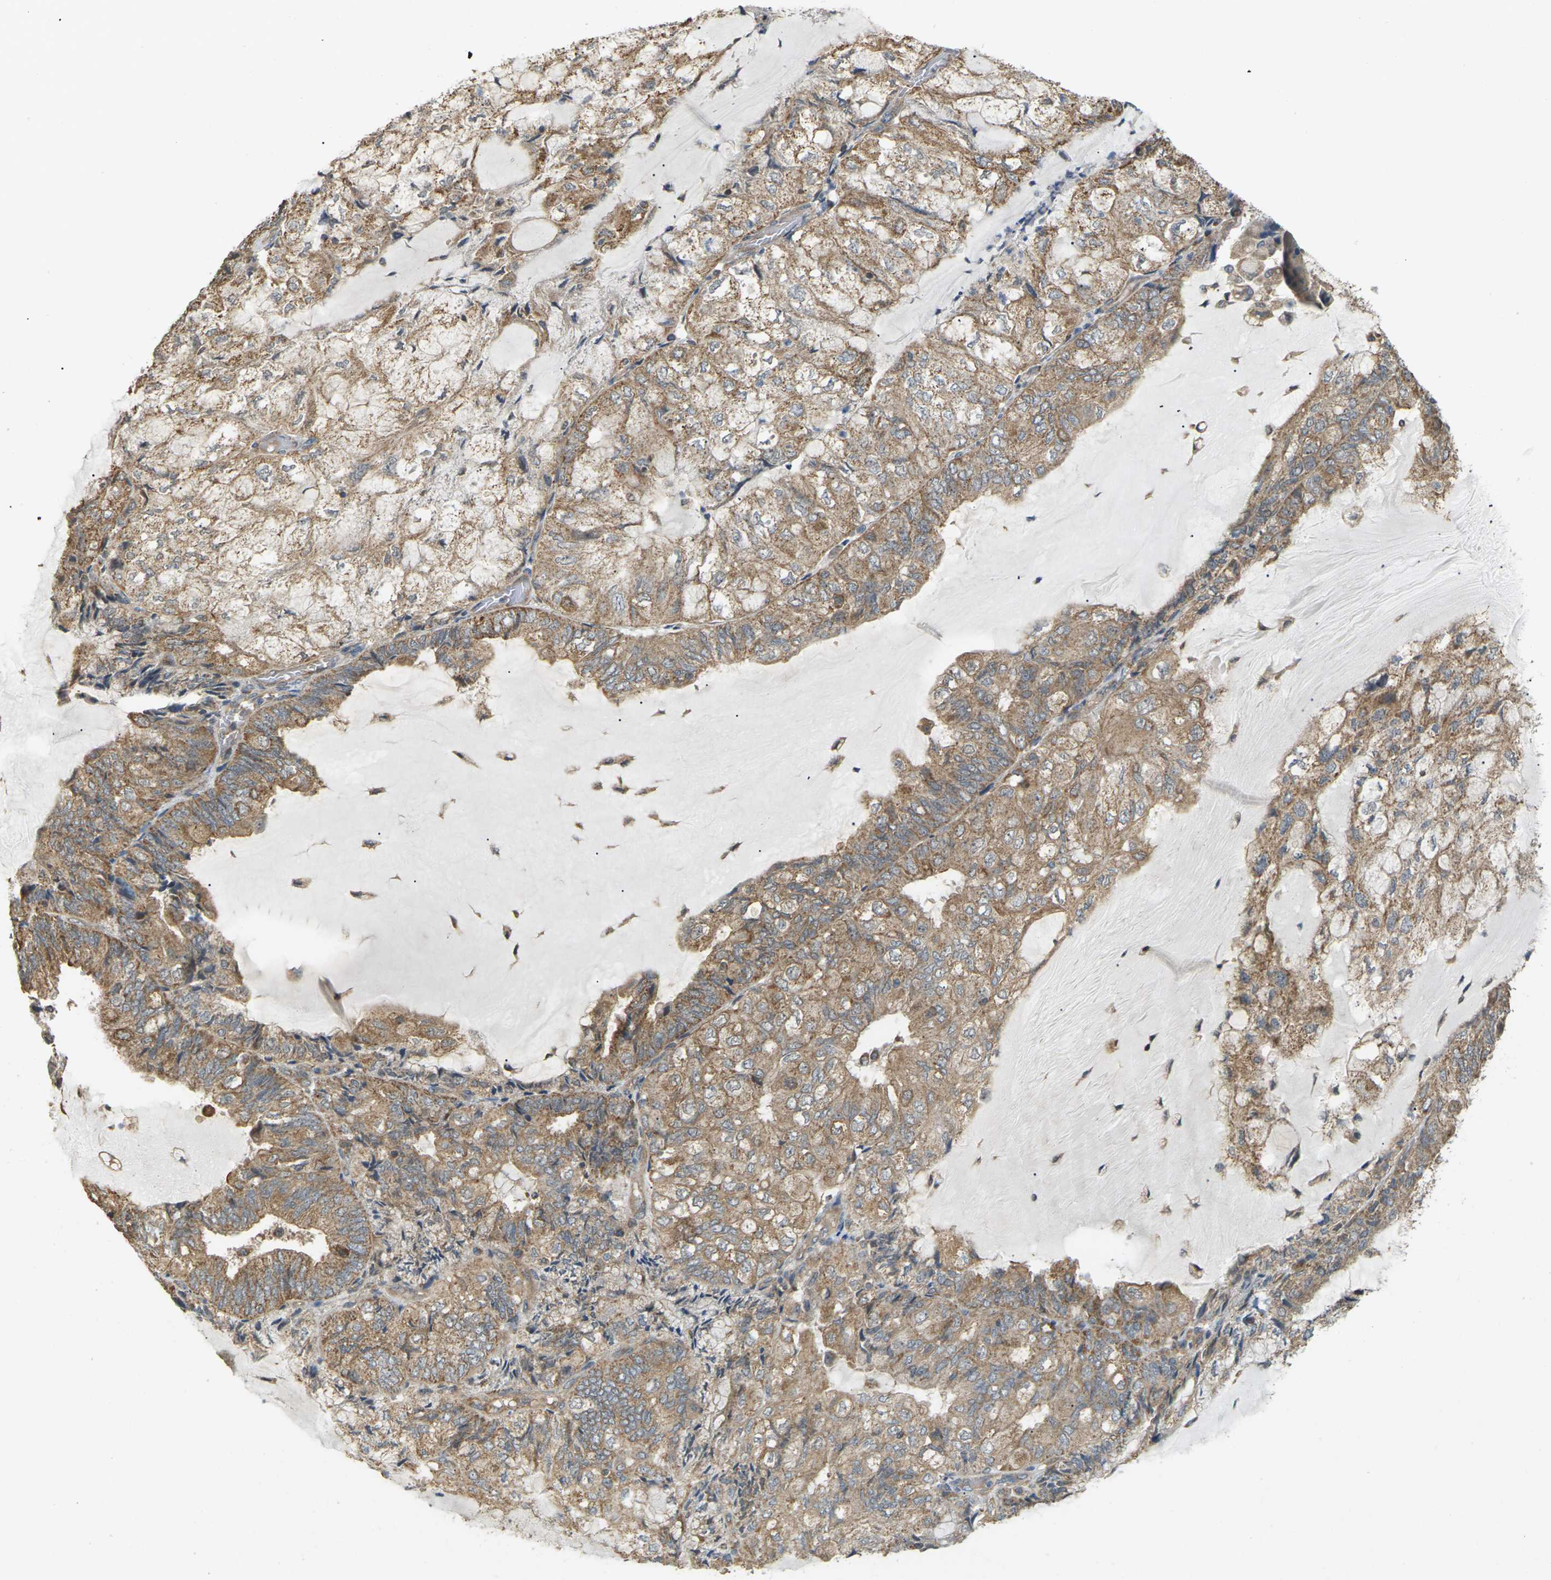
{"staining": {"intensity": "moderate", "quantity": ">75%", "location": "cytoplasmic/membranous"}, "tissue": "endometrial cancer", "cell_type": "Tumor cells", "image_type": "cancer", "snomed": [{"axis": "morphology", "description": "Adenocarcinoma, NOS"}, {"axis": "topography", "description": "Endometrium"}], "caption": "Brown immunohistochemical staining in human endometrial cancer (adenocarcinoma) displays moderate cytoplasmic/membranous expression in approximately >75% of tumor cells.", "gene": "KSR1", "patient": {"sex": "female", "age": 81}}